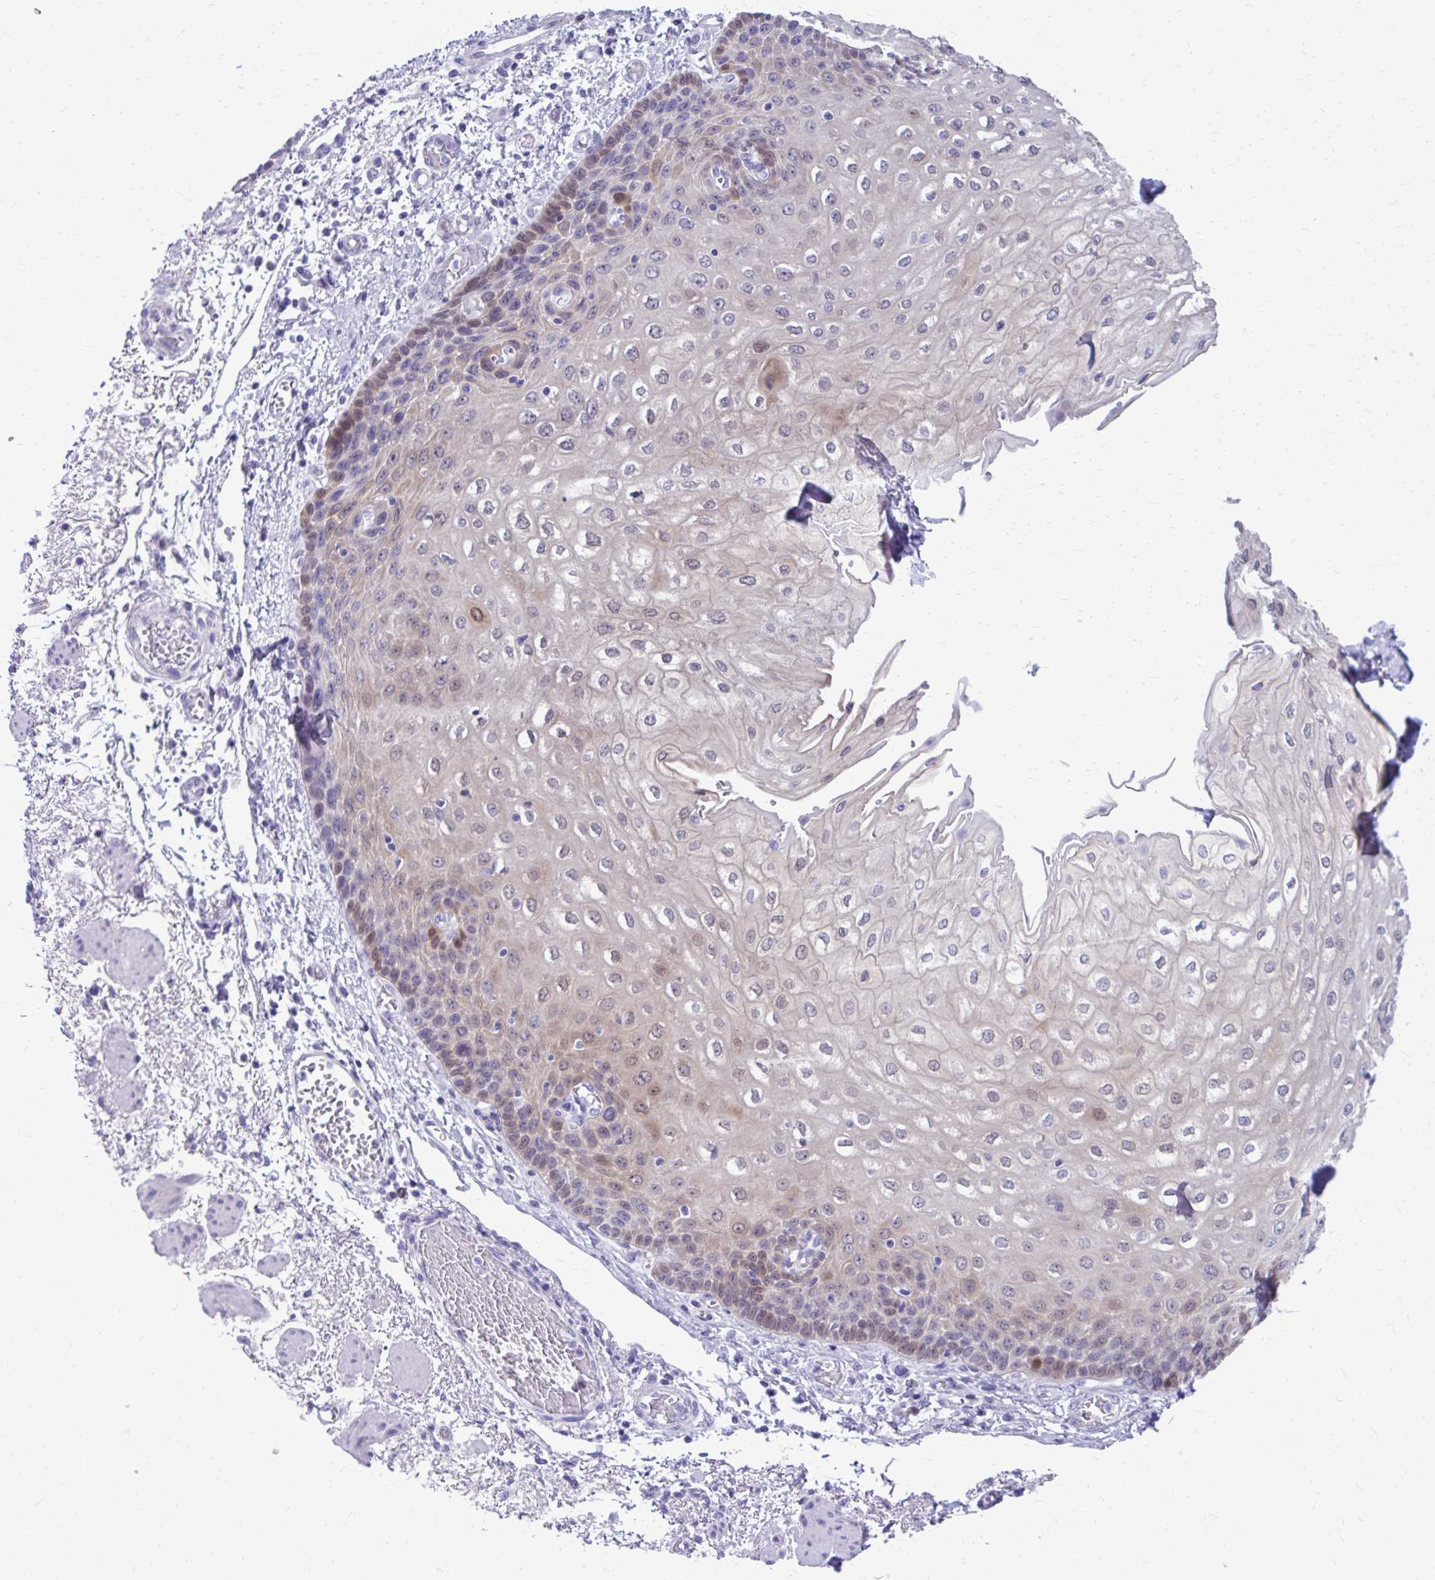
{"staining": {"intensity": "weak", "quantity": "25%-75%", "location": "cytoplasmic/membranous,nuclear"}, "tissue": "esophagus", "cell_type": "Squamous epithelial cells", "image_type": "normal", "snomed": [{"axis": "morphology", "description": "Normal tissue, NOS"}, {"axis": "morphology", "description": "Adenocarcinoma, NOS"}, {"axis": "topography", "description": "Esophagus"}], "caption": "Weak cytoplasmic/membranous,nuclear expression is identified in about 25%-75% of squamous epithelial cells in unremarkable esophagus. The staining is performed using DAB brown chromogen to label protein expression. The nuclei are counter-stained blue using hematoxylin.", "gene": "LCN15", "patient": {"sex": "male", "age": 81}}